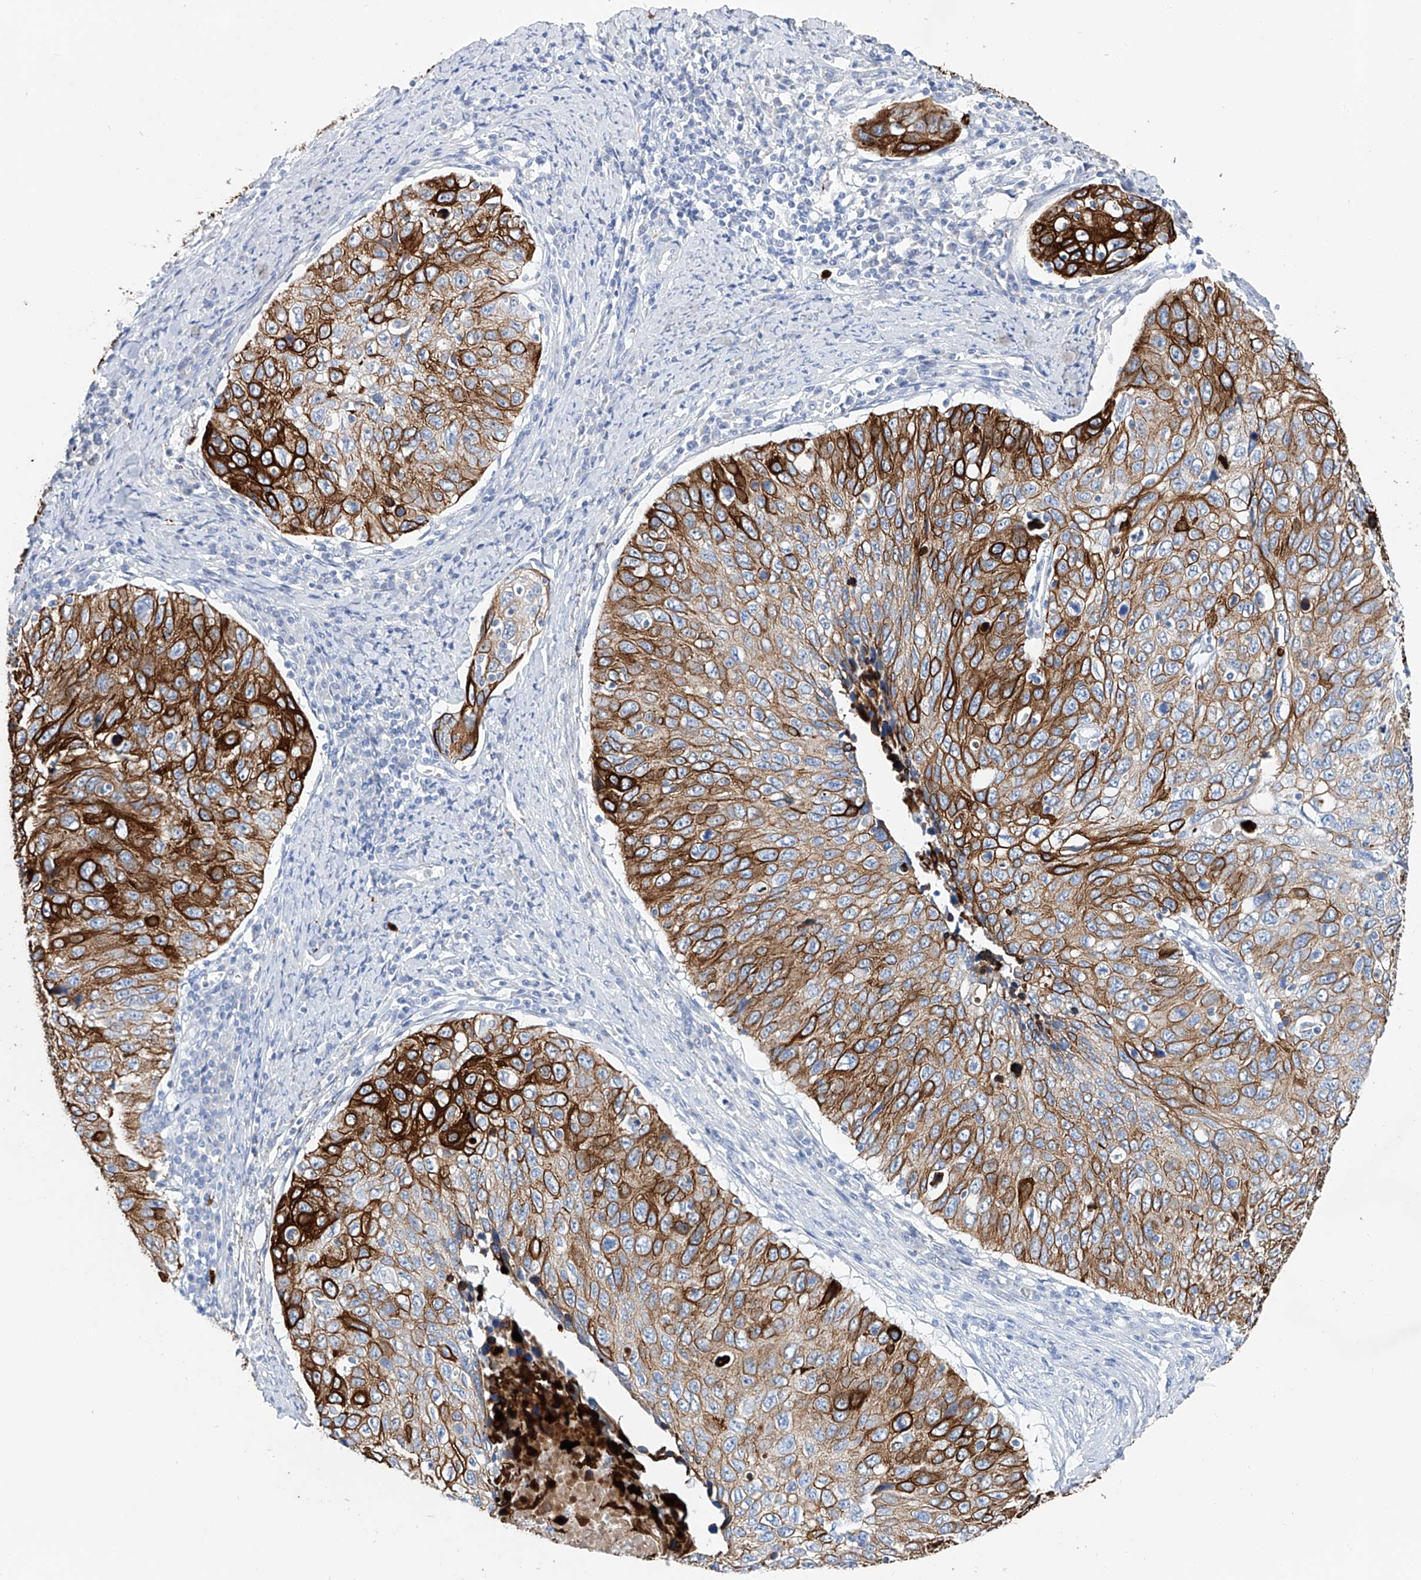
{"staining": {"intensity": "strong", "quantity": ">75%", "location": "cytoplasmic/membranous"}, "tissue": "cervical cancer", "cell_type": "Tumor cells", "image_type": "cancer", "snomed": [{"axis": "morphology", "description": "Squamous cell carcinoma, NOS"}, {"axis": "topography", "description": "Cervix"}], "caption": "Brown immunohistochemical staining in human cervical cancer demonstrates strong cytoplasmic/membranous positivity in approximately >75% of tumor cells.", "gene": "FRS3", "patient": {"sex": "female", "age": 53}}